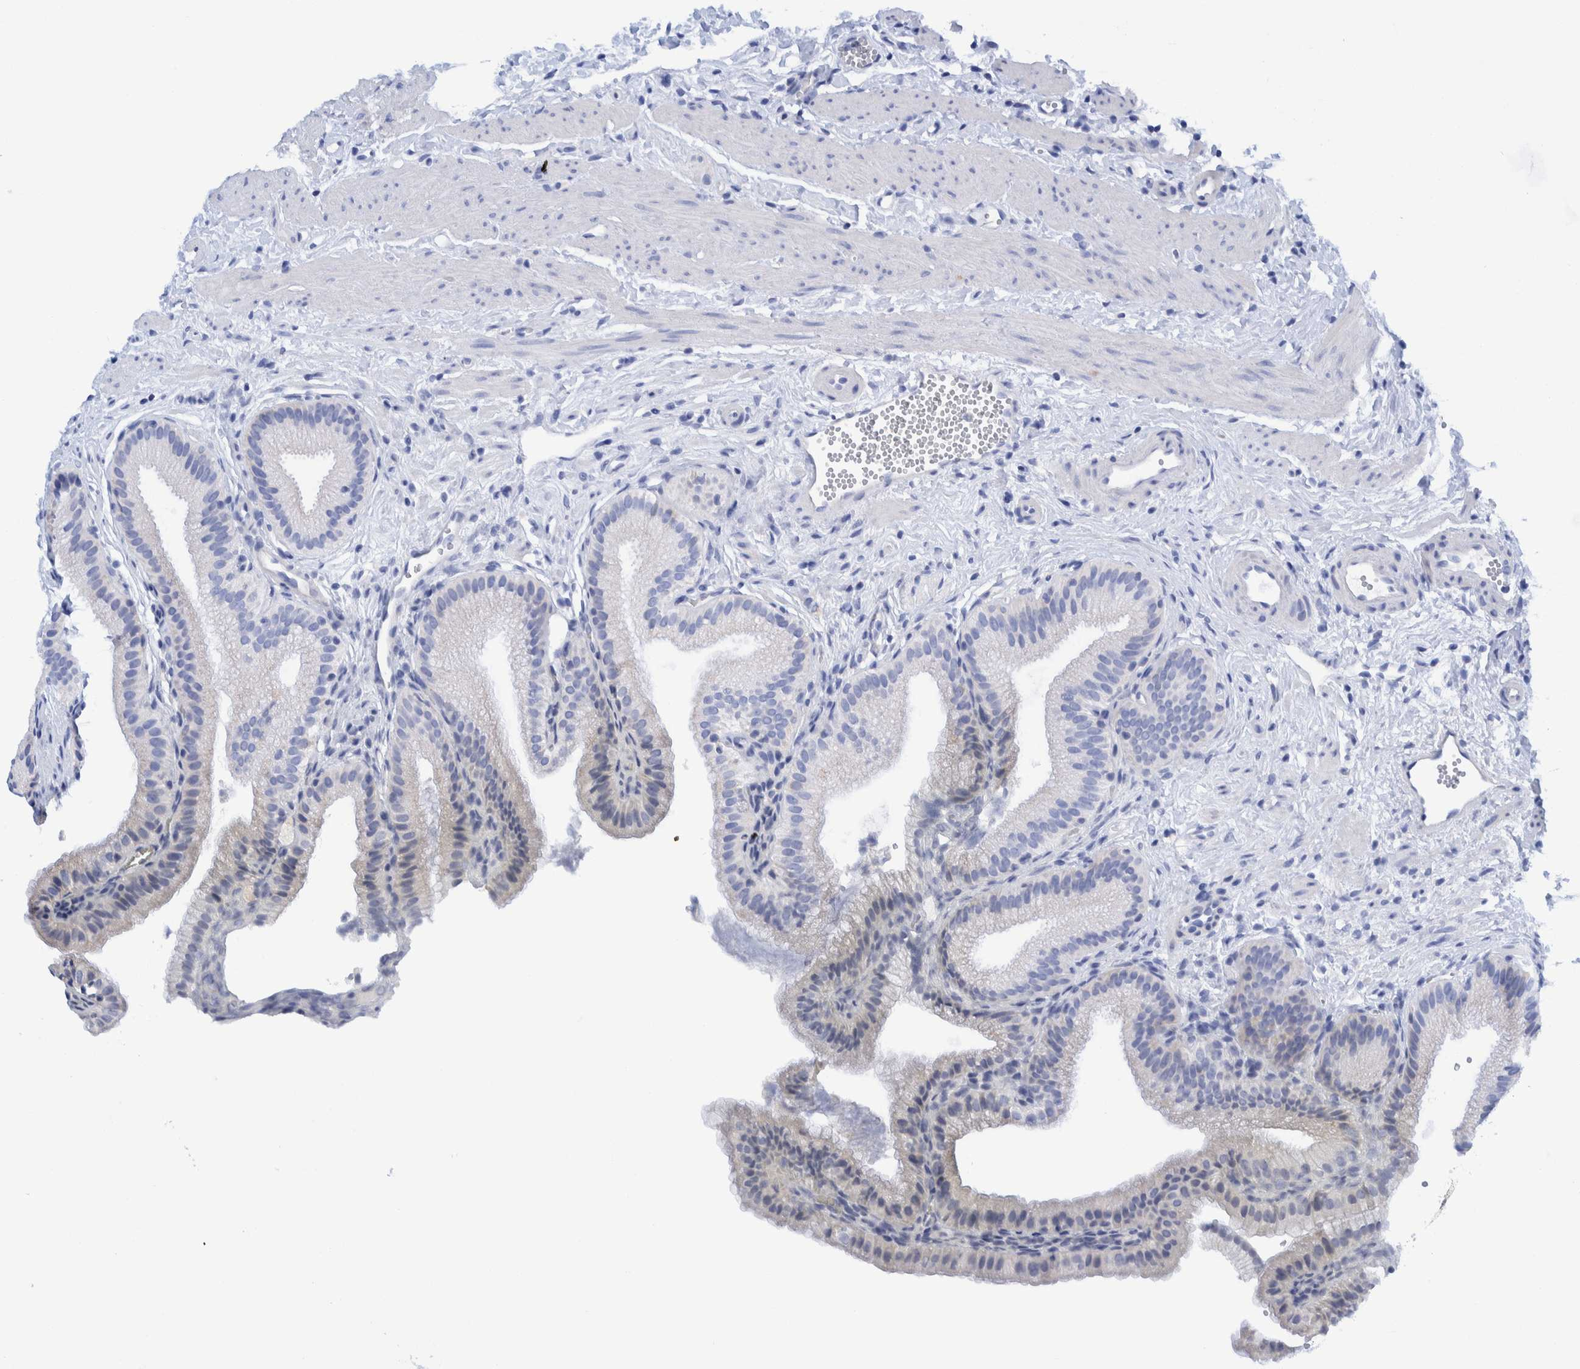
{"staining": {"intensity": "weak", "quantity": "<25%", "location": "cytoplasmic/membranous"}, "tissue": "gallbladder", "cell_type": "Glandular cells", "image_type": "normal", "snomed": [{"axis": "morphology", "description": "Normal tissue, NOS"}, {"axis": "topography", "description": "Gallbladder"}], "caption": "An IHC photomicrograph of unremarkable gallbladder is shown. There is no staining in glandular cells of gallbladder. (Immunohistochemistry (ihc), brightfield microscopy, high magnification).", "gene": "KRT14", "patient": {"sex": "male", "age": 38}}